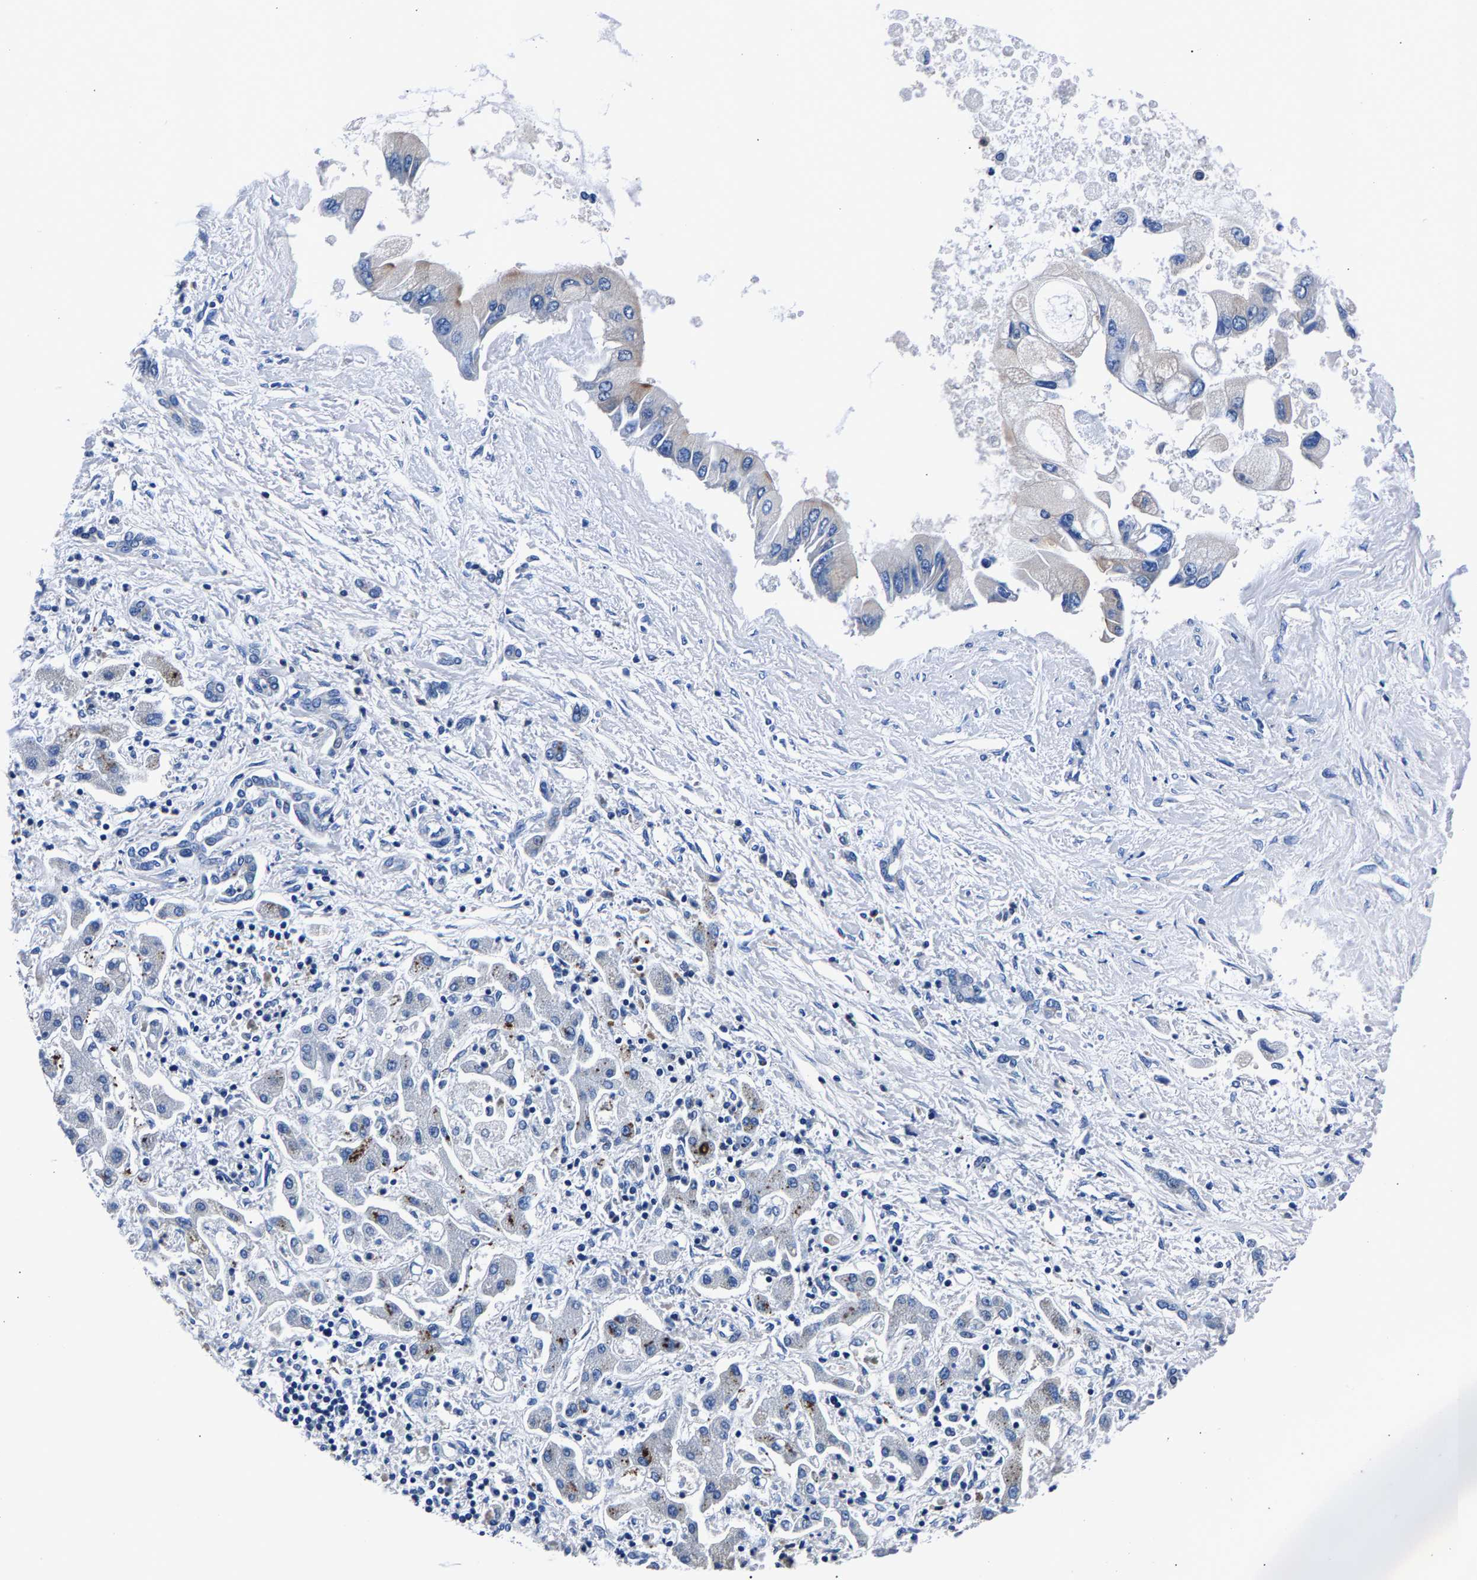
{"staining": {"intensity": "weak", "quantity": "<25%", "location": "cytoplasmic/membranous"}, "tissue": "liver cancer", "cell_type": "Tumor cells", "image_type": "cancer", "snomed": [{"axis": "morphology", "description": "Cholangiocarcinoma"}, {"axis": "topography", "description": "Liver"}], "caption": "Tumor cells show no significant staining in liver cancer (cholangiocarcinoma).", "gene": "PHF24", "patient": {"sex": "male", "age": 50}}